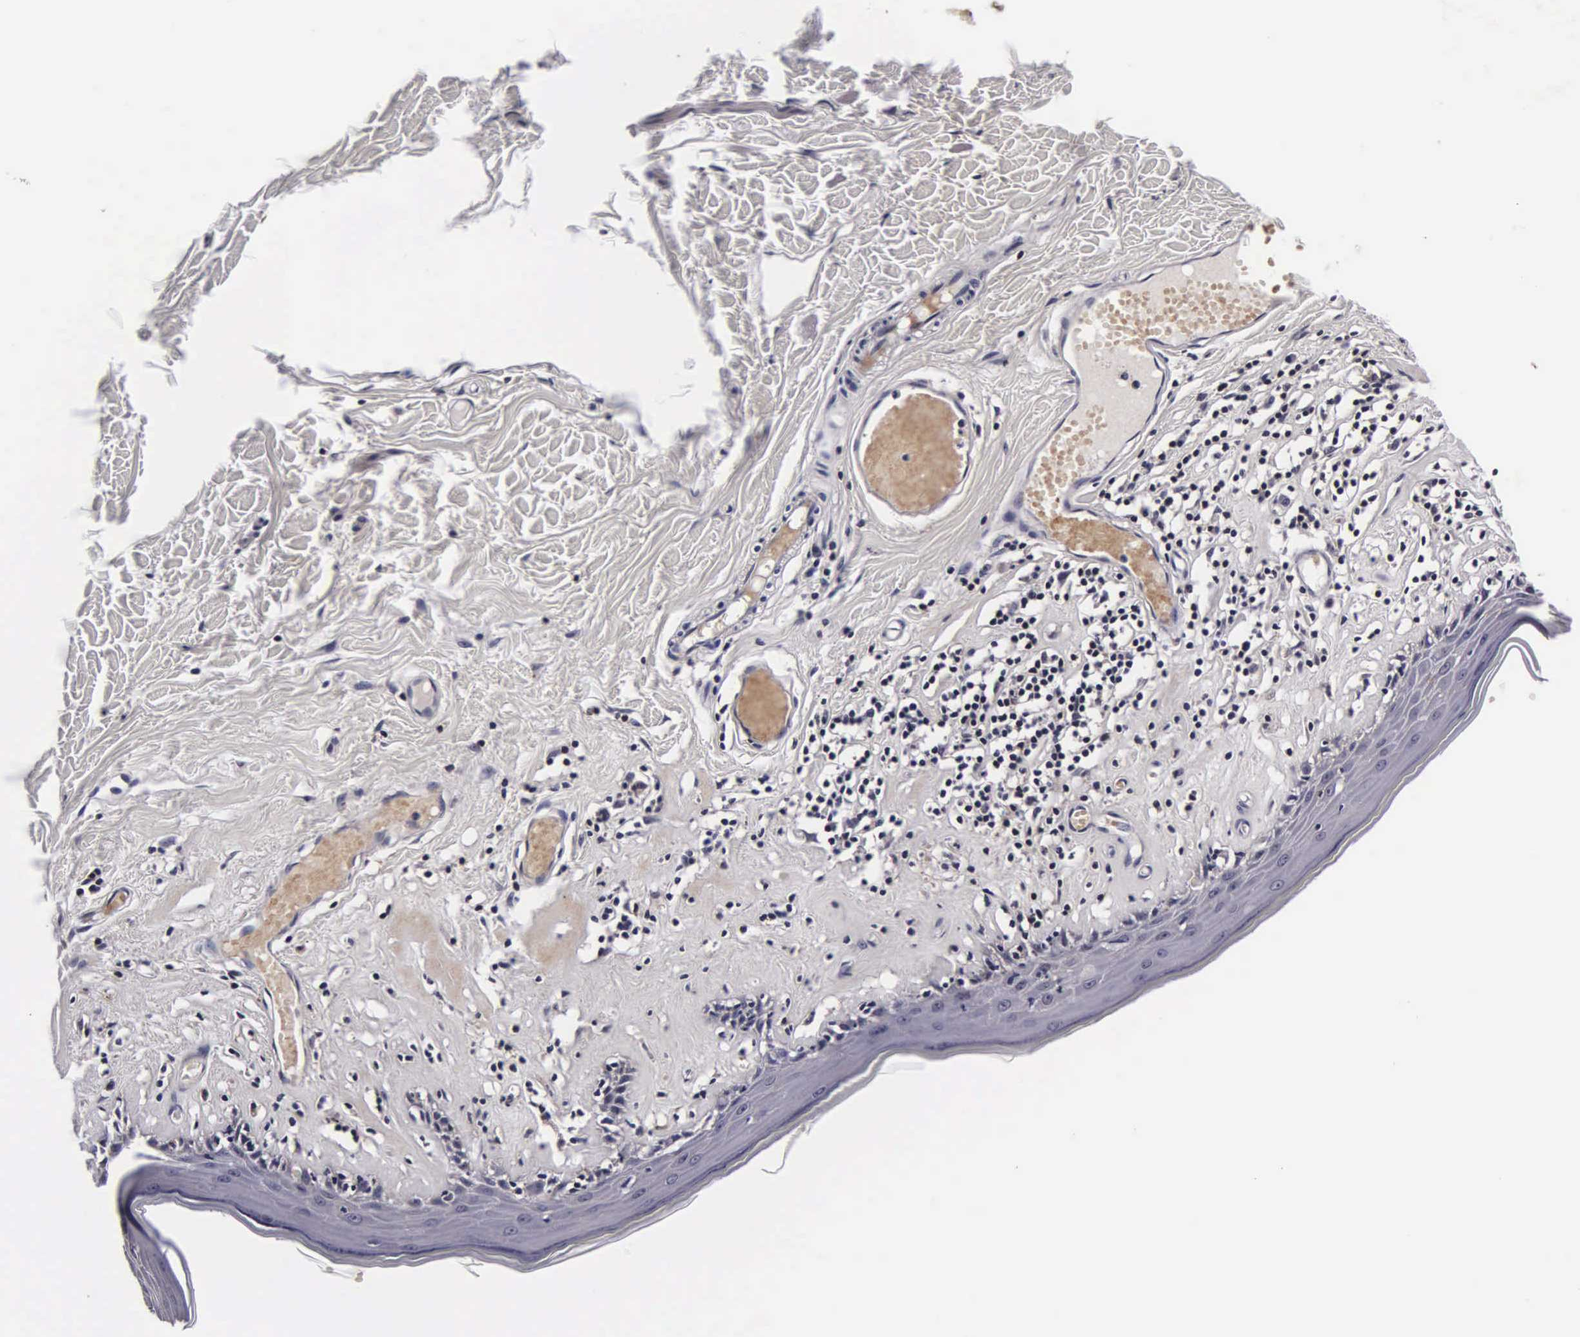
{"staining": {"intensity": "weak", "quantity": "<25%", "location": "cytoplasmic/membranous"}, "tissue": "skin", "cell_type": "Epidermal cells", "image_type": "normal", "snomed": [{"axis": "morphology", "description": "Normal tissue, NOS"}, {"axis": "topography", "description": "Vascular tissue"}, {"axis": "topography", "description": "Vulva"}, {"axis": "topography", "description": "Peripheral nerve tissue"}], "caption": "Histopathology image shows no significant protein staining in epidermal cells of normal skin. (Brightfield microscopy of DAB (3,3'-diaminobenzidine) immunohistochemistry (IHC) at high magnification).", "gene": "PSMA3", "patient": {"sex": "female", "age": 86}}